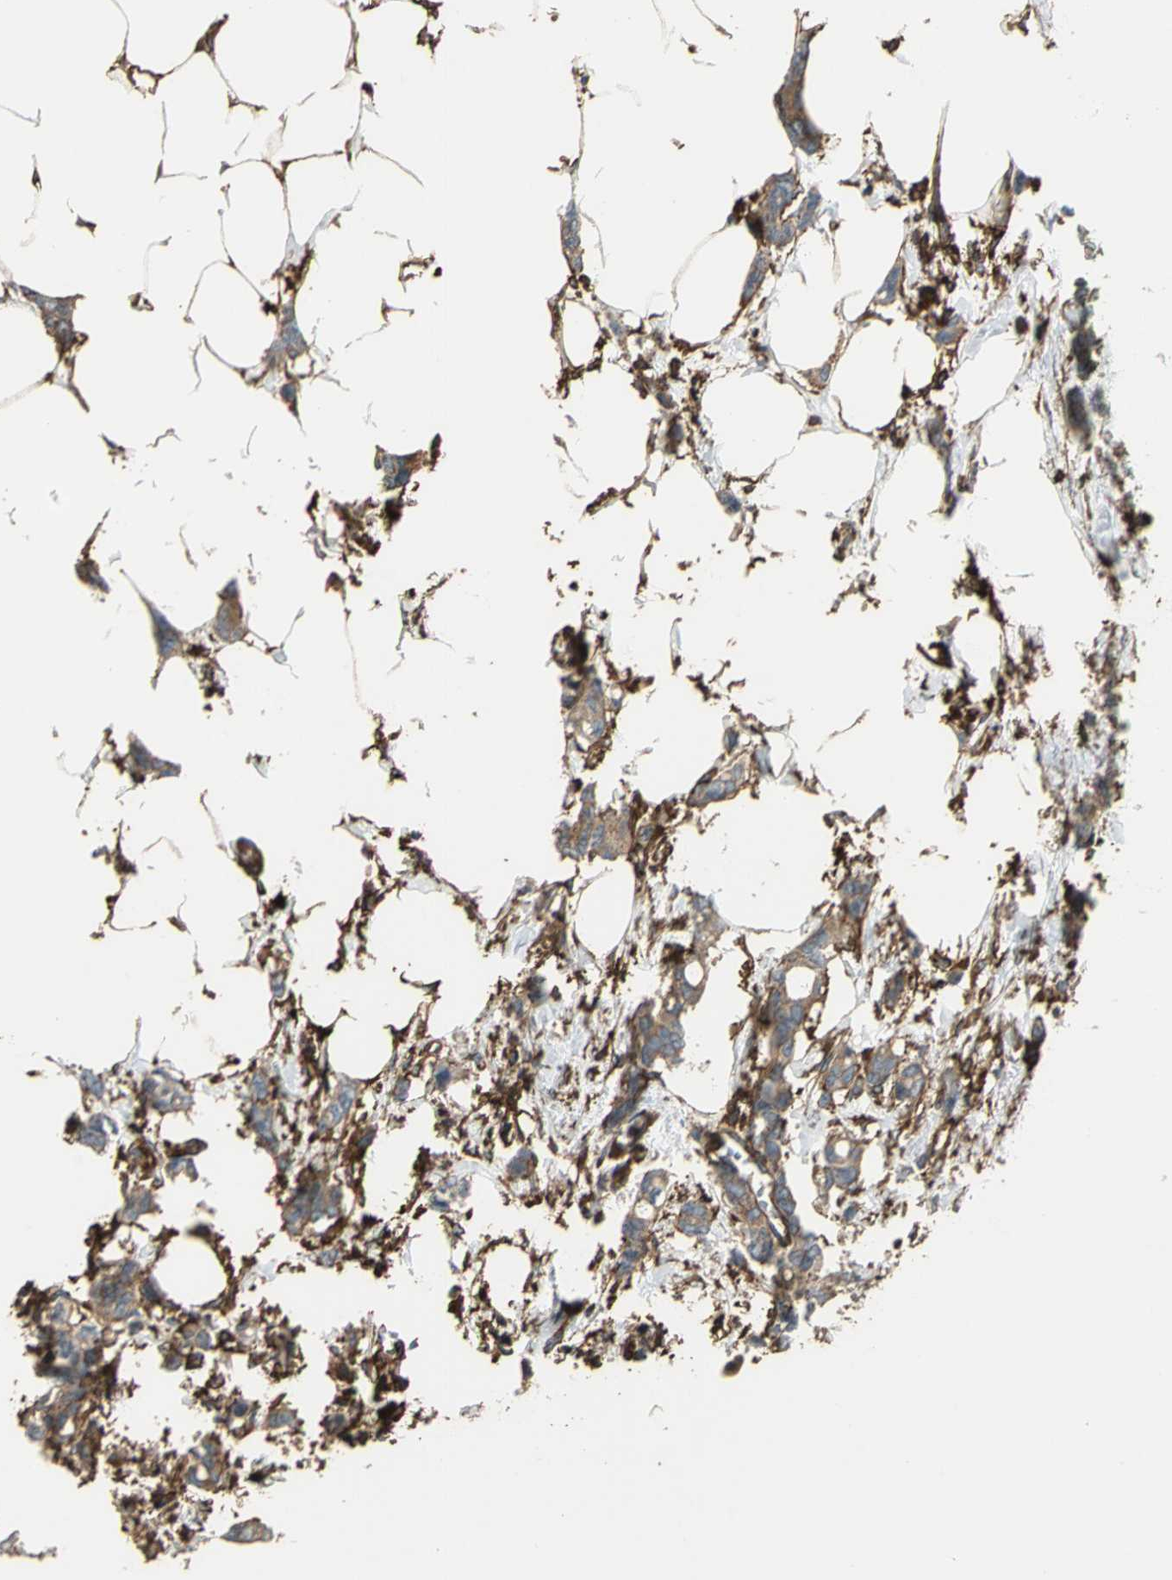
{"staining": {"intensity": "weak", "quantity": ">75%", "location": "cytoplasmic/membranous"}, "tissue": "breast cancer", "cell_type": "Tumor cells", "image_type": "cancer", "snomed": [{"axis": "morphology", "description": "Duct carcinoma"}, {"axis": "topography", "description": "Breast"}], "caption": "Human breast invasive ductal carcinoma stained with a brown dye shows weak cytoplasmic/membranous positive expression in approximately >75% of tumor cells.", "gene": "TLN1", "patient": {"sex": "female", "age": 84}}